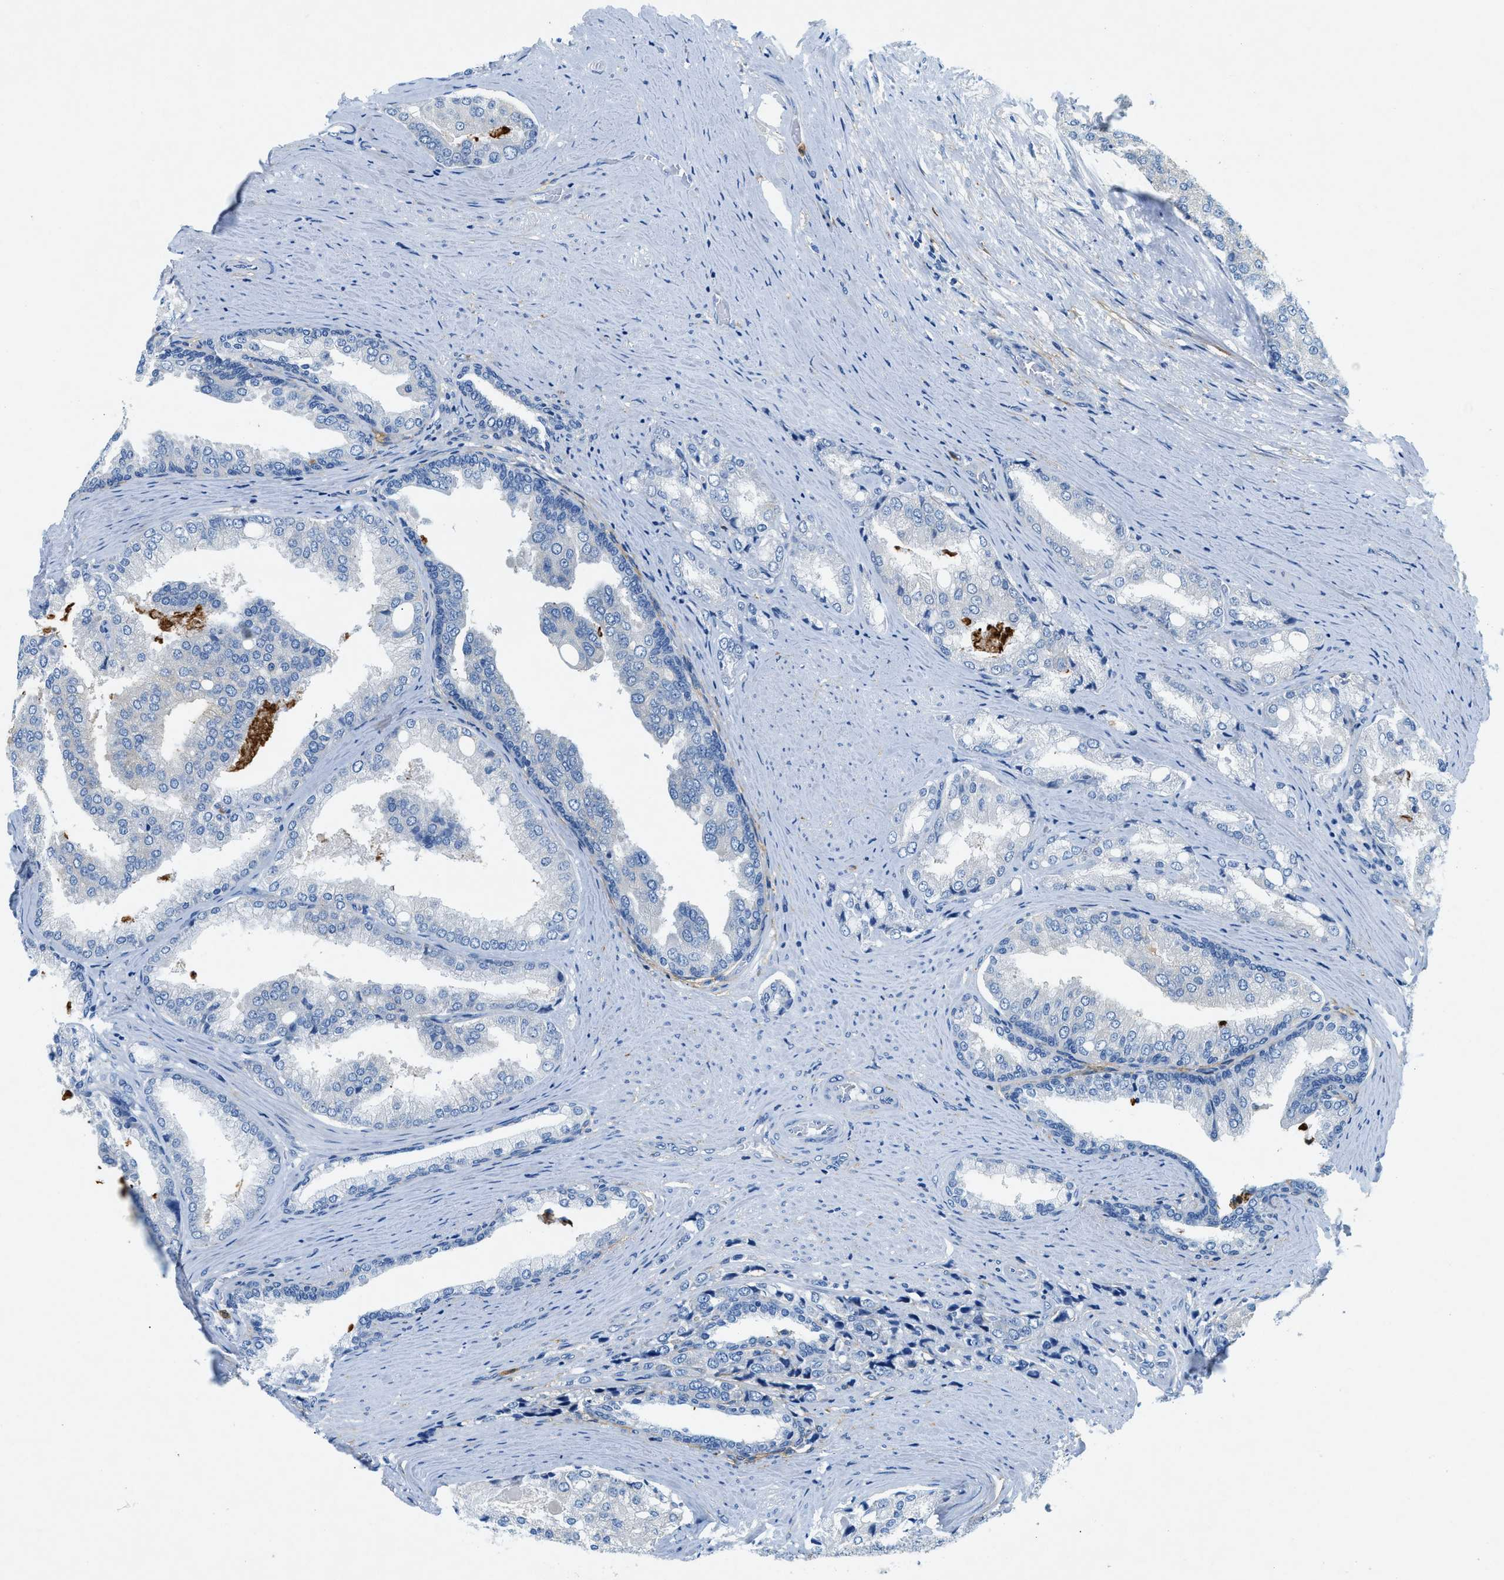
{"staining": {"intensity": "moderate", "quantity": "<25%", "location": "cytoplasmic/membranous"}, "tissue": "prostate cancer", "cell_type": "Tumor cells", "image_type": "cancer", "snomed": [{"axis": "morphology", "description": "Adenocarcinoma, High grade"}, {"axis": "topography", "description": "Prostate"}], "caption": "Immunohistochemistry image of human adenocarcinoma (high-grade) (prostate) stained for a protein (brown), which demonstrates low levels of moderate cytoplasmic/membranous expression in about <25% of tumor cells.", "gene": "ZDHHC13", "patient": {"sex": "male", "age": 50}}